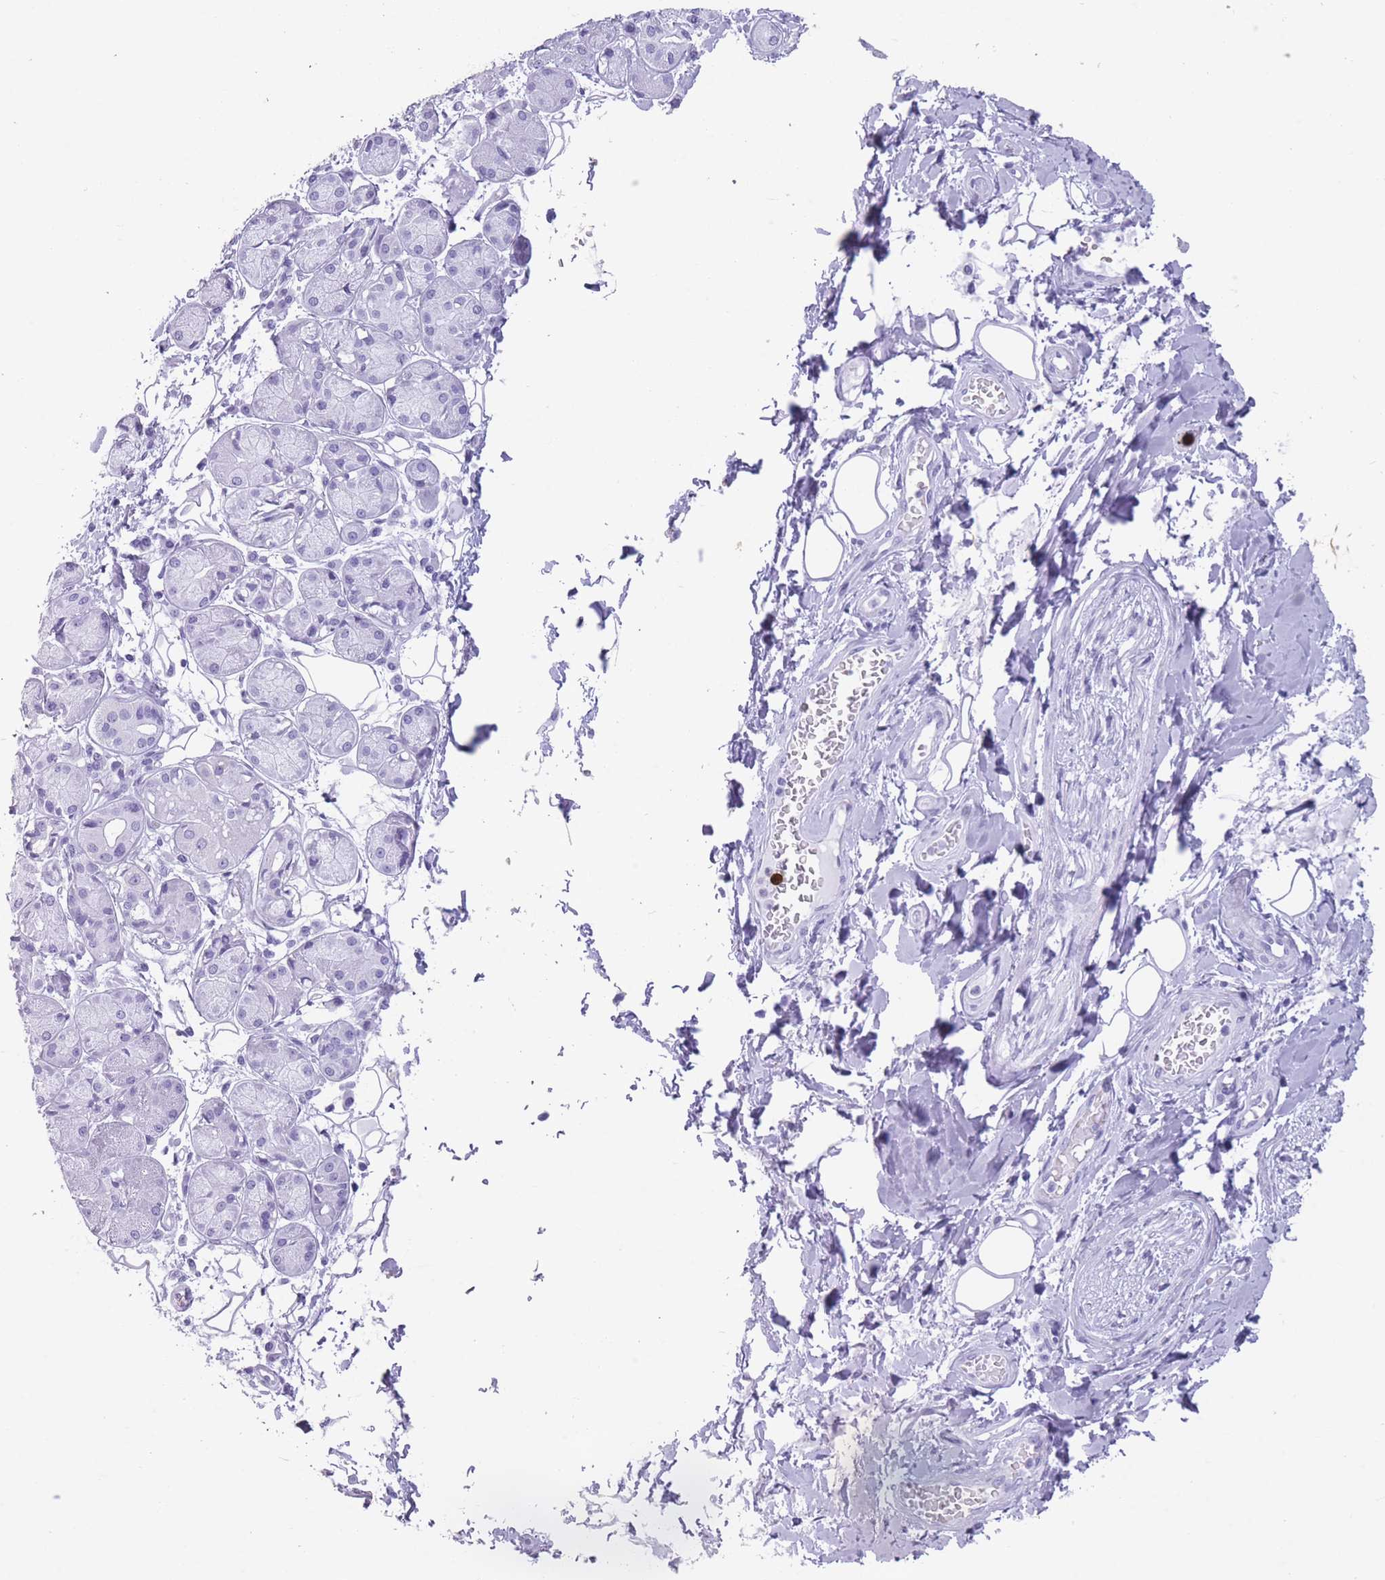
{"staining": {"intensity": "negative", "quantity": "none", "location": "none"}, "tissue": "salivary gland", "cell_type": "Glandular cells", "image_type": "normal", "snomed": [{"axis": "morphology", "description": "Squamous cell carcinoma, NOS"}, {"axis": "topography", "description": "Skin"}, {"axis": "topography", "description": "Head-Neck"}], "caption": "This is an immunohistochemistry (IHC) micrograph of benign human salivary gland. There is no positivity in glandular cells.", "gene": "OR4F16", "patient": {"sex": "male", "age": 80}}